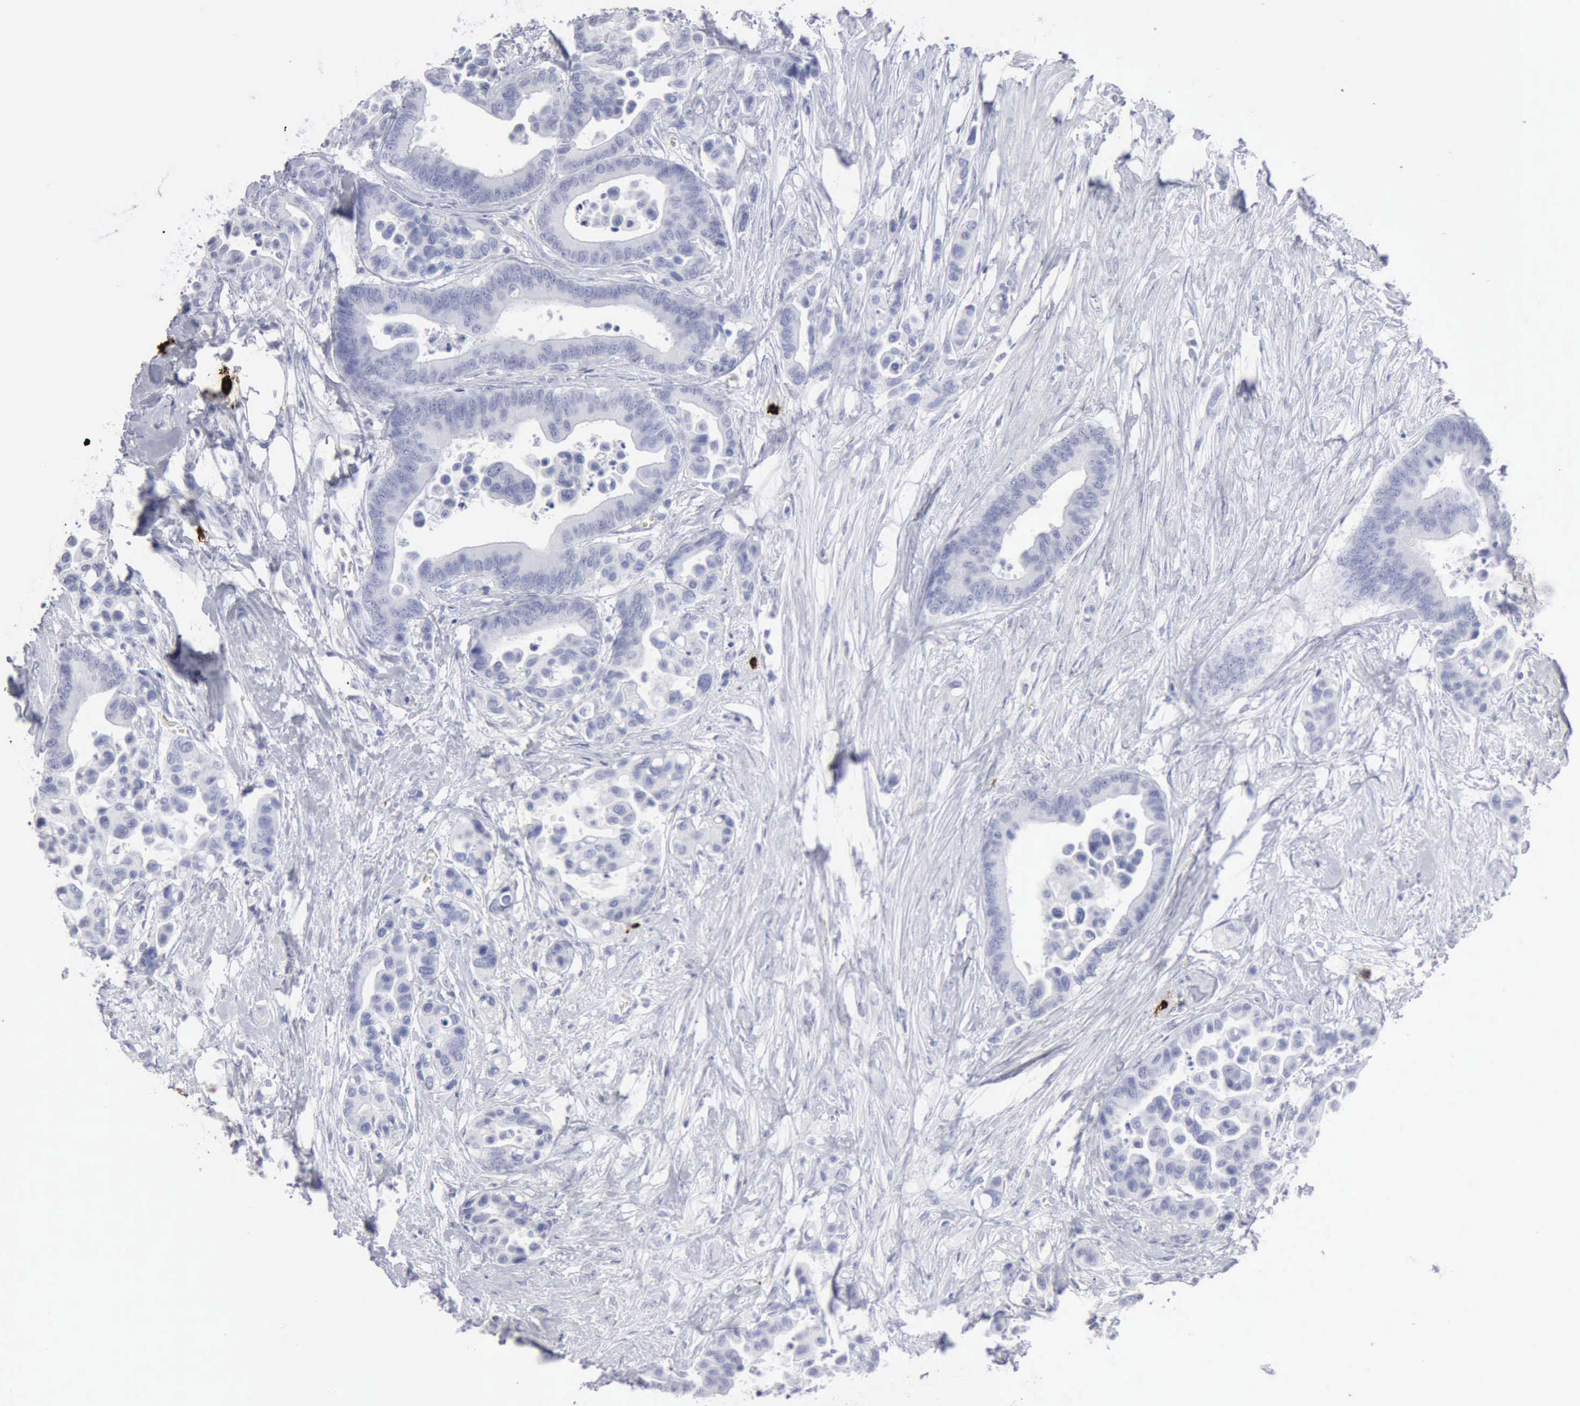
{"staining": {"intensity": "negative", "quantity": "none", "location": "none"}, "tissue": "colorectal cancer", "cell_type": "Tumor cells", "image_type": "cancer", "snomed": [{"axis": "morphology", "description": "Adenocarcinoma, NOS"}, {"axis": "topography", "description": "Colon"}], "caption": "Tumor cells are negative for brown protein staining in colorectal cancer.", "gene": "CMA1", "patient": {"sex": "male", "age": 82}}